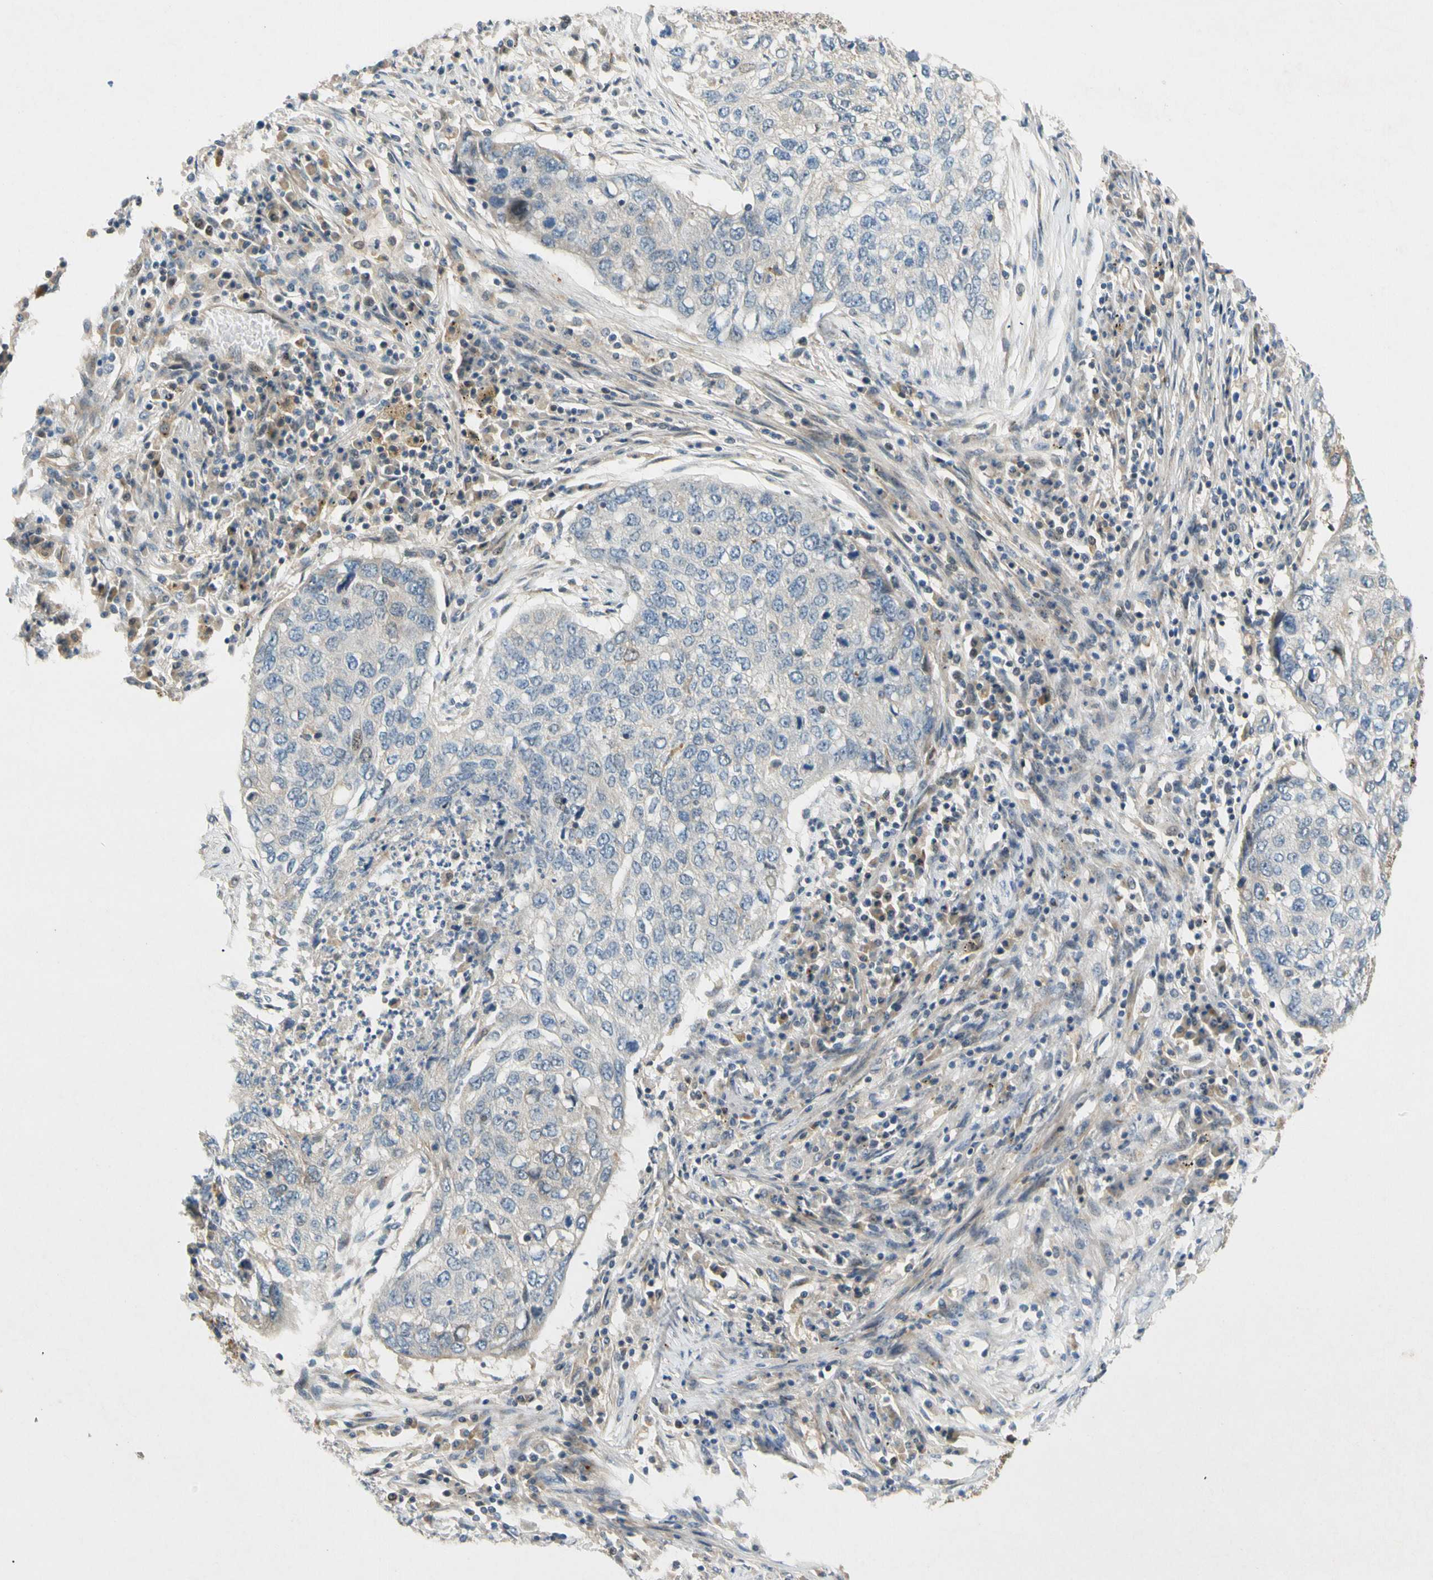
{"staining": {"intensity": "negative", "quantity": "none", "location": "none"}, "tissue": "lung cancer", "cell_type": "Tumor cells", "image_type": "cancer", "snomed": [{"axis": "morphology", "description": "Squamous cell carcinoma, NOS"}, {"axis": "topography", "description": "Lung"}], "caption": "The IHC image has no significant expression in tumor cells of squamous cell carcinoma (lung) tissue.", "gene": "GATD1", "patient": {"sex": "female", "age": 63}}